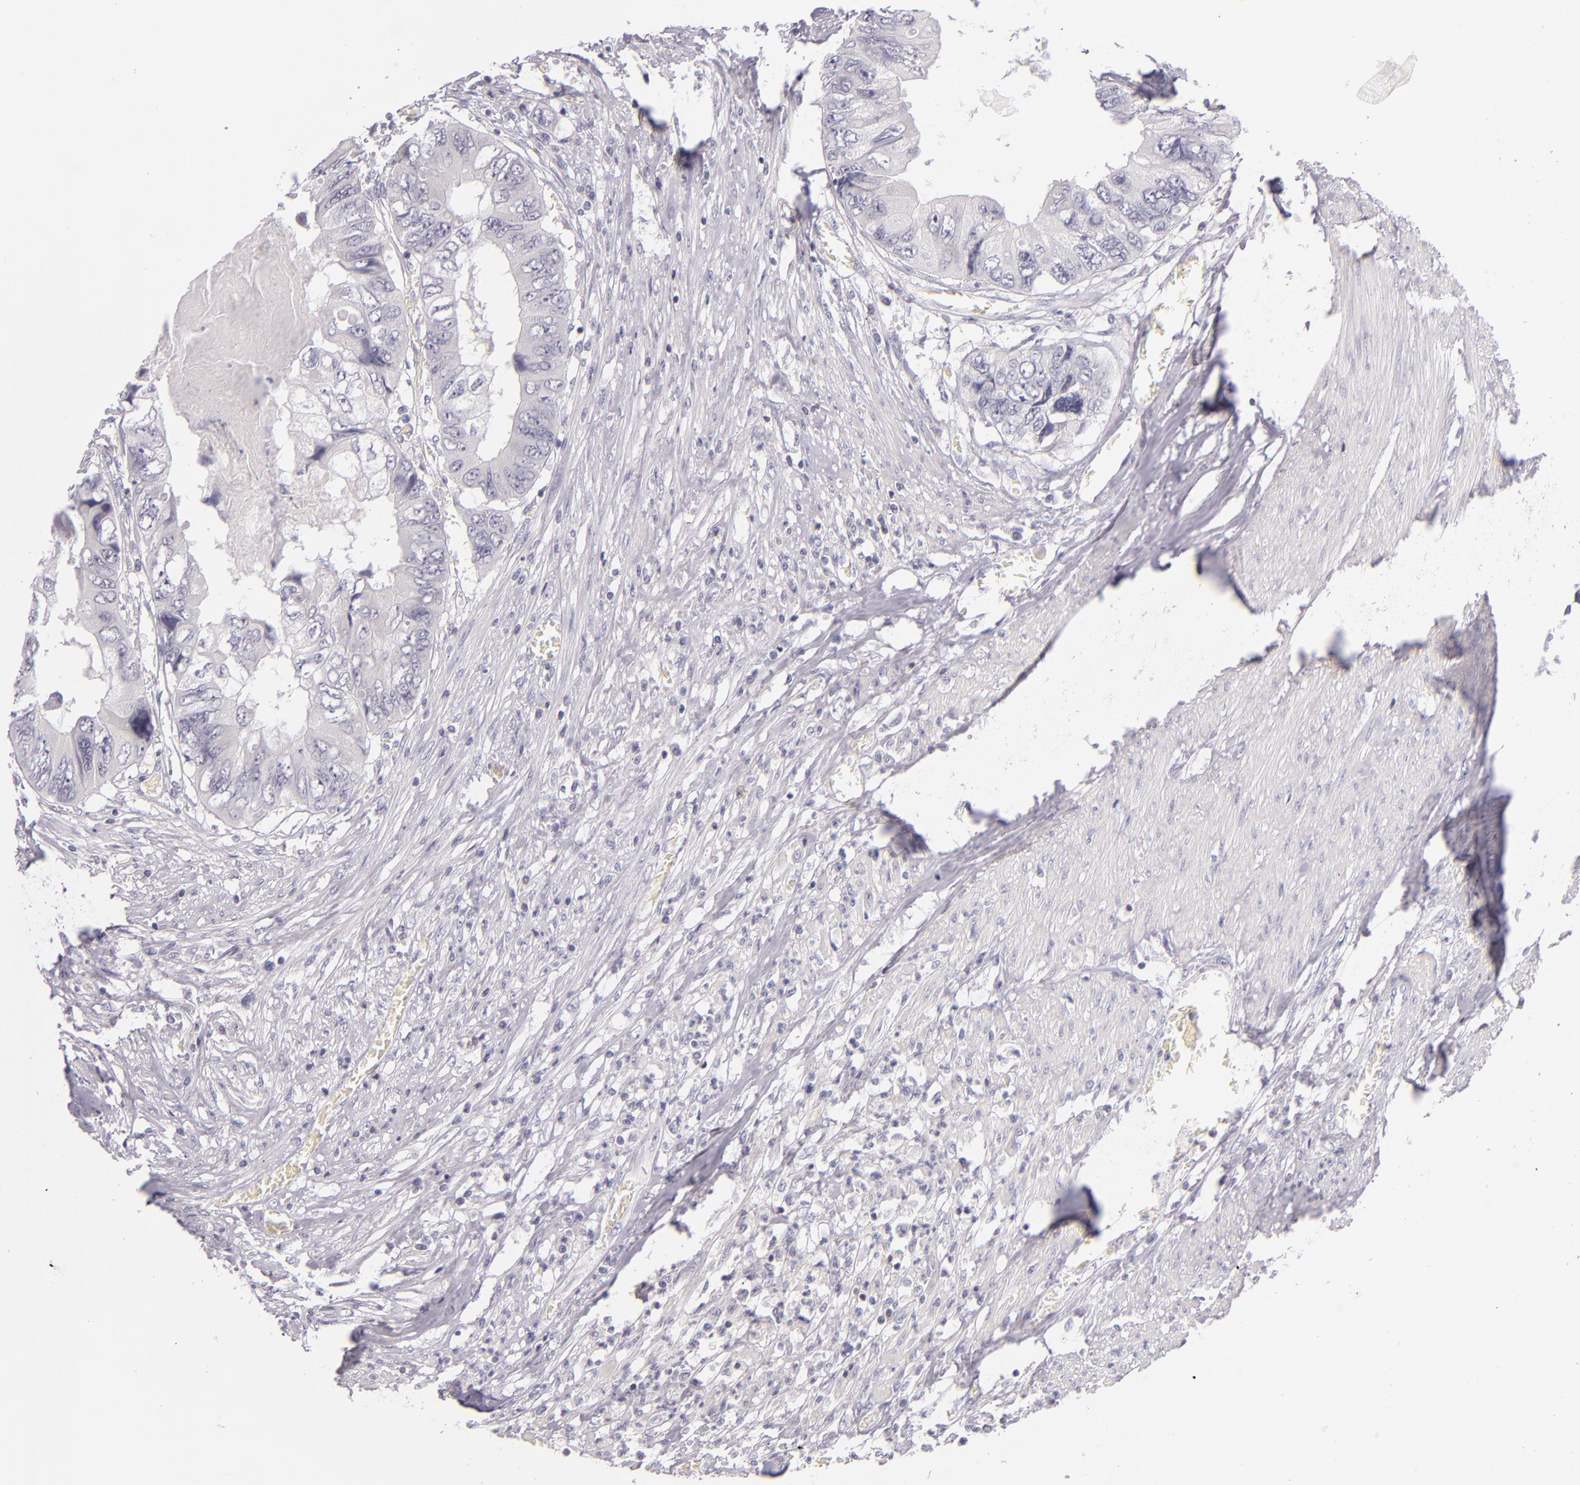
{"staining": {"intensity": "negative", "quantity": "none", "location": "none"}, "tissue": "colorectal cancer", "cell_type": "Tumor cells", "image_type": "cancer", "snomed": [{"axis": "morphology", "description": "Adenocarcinoma, NOS"}, {"axis": "topography", "description": "Rectum"}], "caption": "A micrograph of colorectal adenocarcinoma stained for a protein displays no brown staining in tumor cells.", "gene": "CD48", "patient": {"sex": "female", "age": 82}}